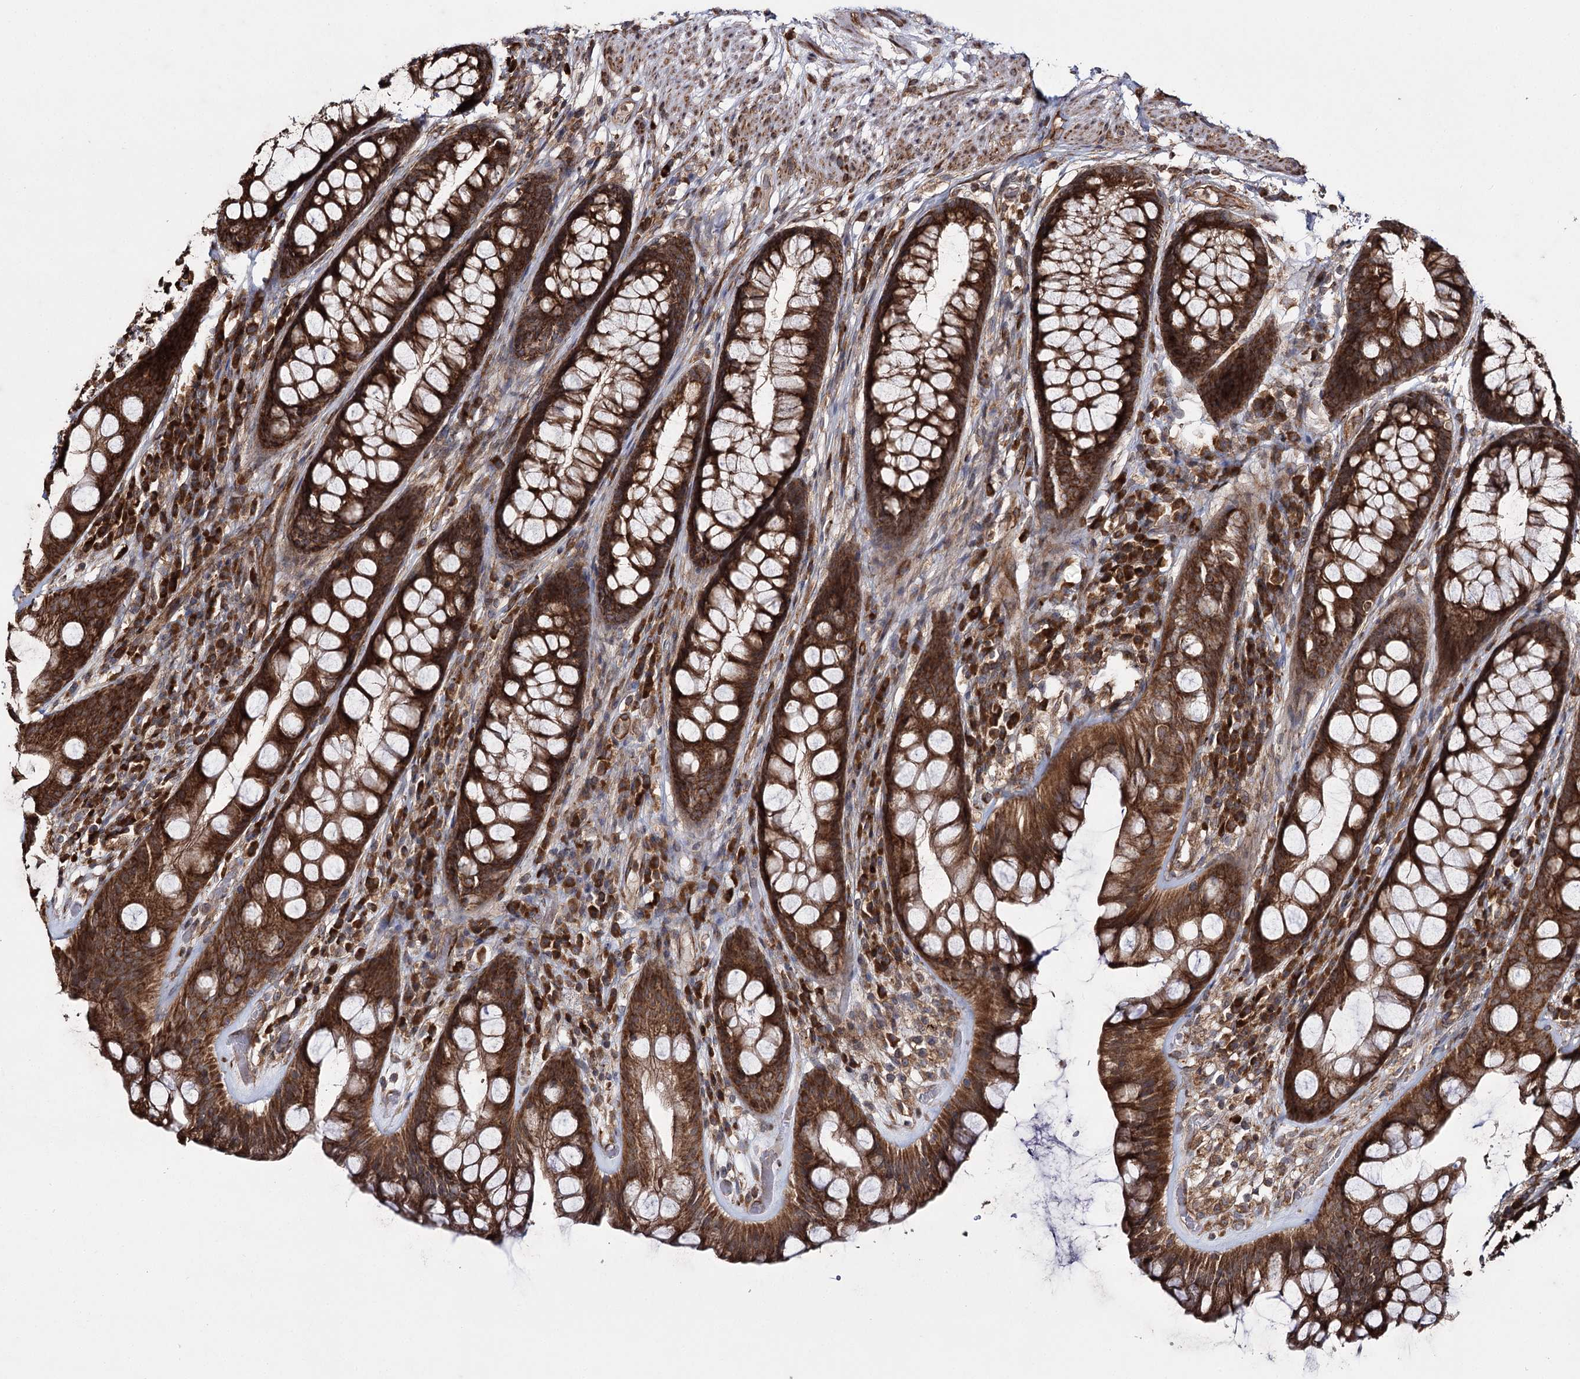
{"staining": {"intensity": "strong", "quantity": ">75%", "location": "cytoplasmic/membranous"}, "tissue": "rectum", "cell_type": "Glandular cells", "image_type": "normal", "snomed": [{"axis": "morphology", "description": "Normal tissue, NOS"}, {"axis": "topography", "description": "Rectum"}], "caption": "Immunohistochemical staining of benign human rectum reveals high levels of strong cytoplasmic/membranous expression in approximately >75% of glandular cells.", "gene": "HECTD2", "patient": {"sex": "male", "age": 74}}